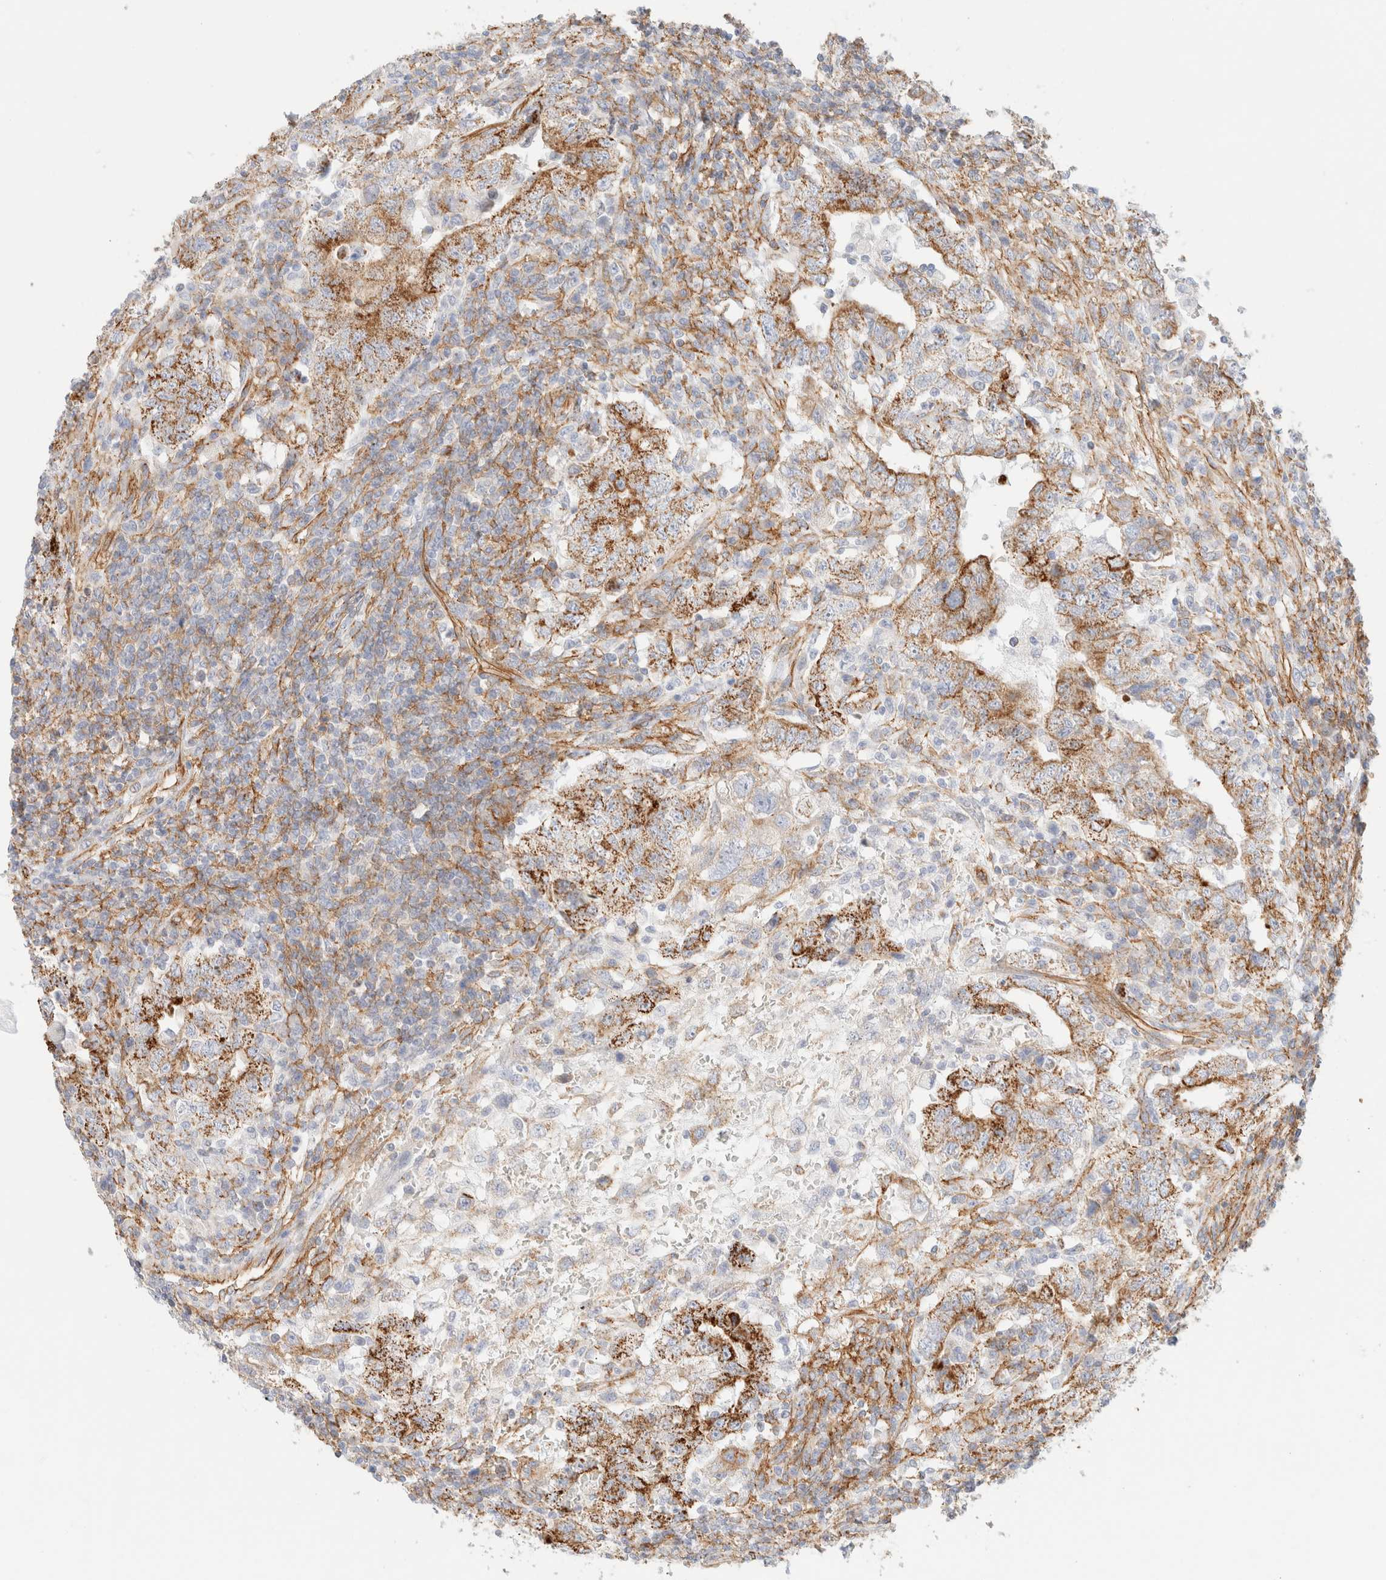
{"staining": {"intensity": "moderate", "quantity": ">75%", "location": "cytoplasmic/membranous"}, "tissue": "testis cancer", "cell_type": "Tumor cells", "image_type": "cancer", "snomed": [{"axis": "morphology", "description": "Carcinoma, Embryonal, NOS"}, {"axis": "topography", "description": "Testis"}], "caption": "The immunohistochemical stain labels moderate cytoplasmic/membranous positivity in tumor cells of embryonal carcinoma (testis) tissue. (brown staining indicates protein expression, while blue staining denotes nuclei).", "gene": "CYB5R4", "patient": {"sex": "male", "age": 26}}